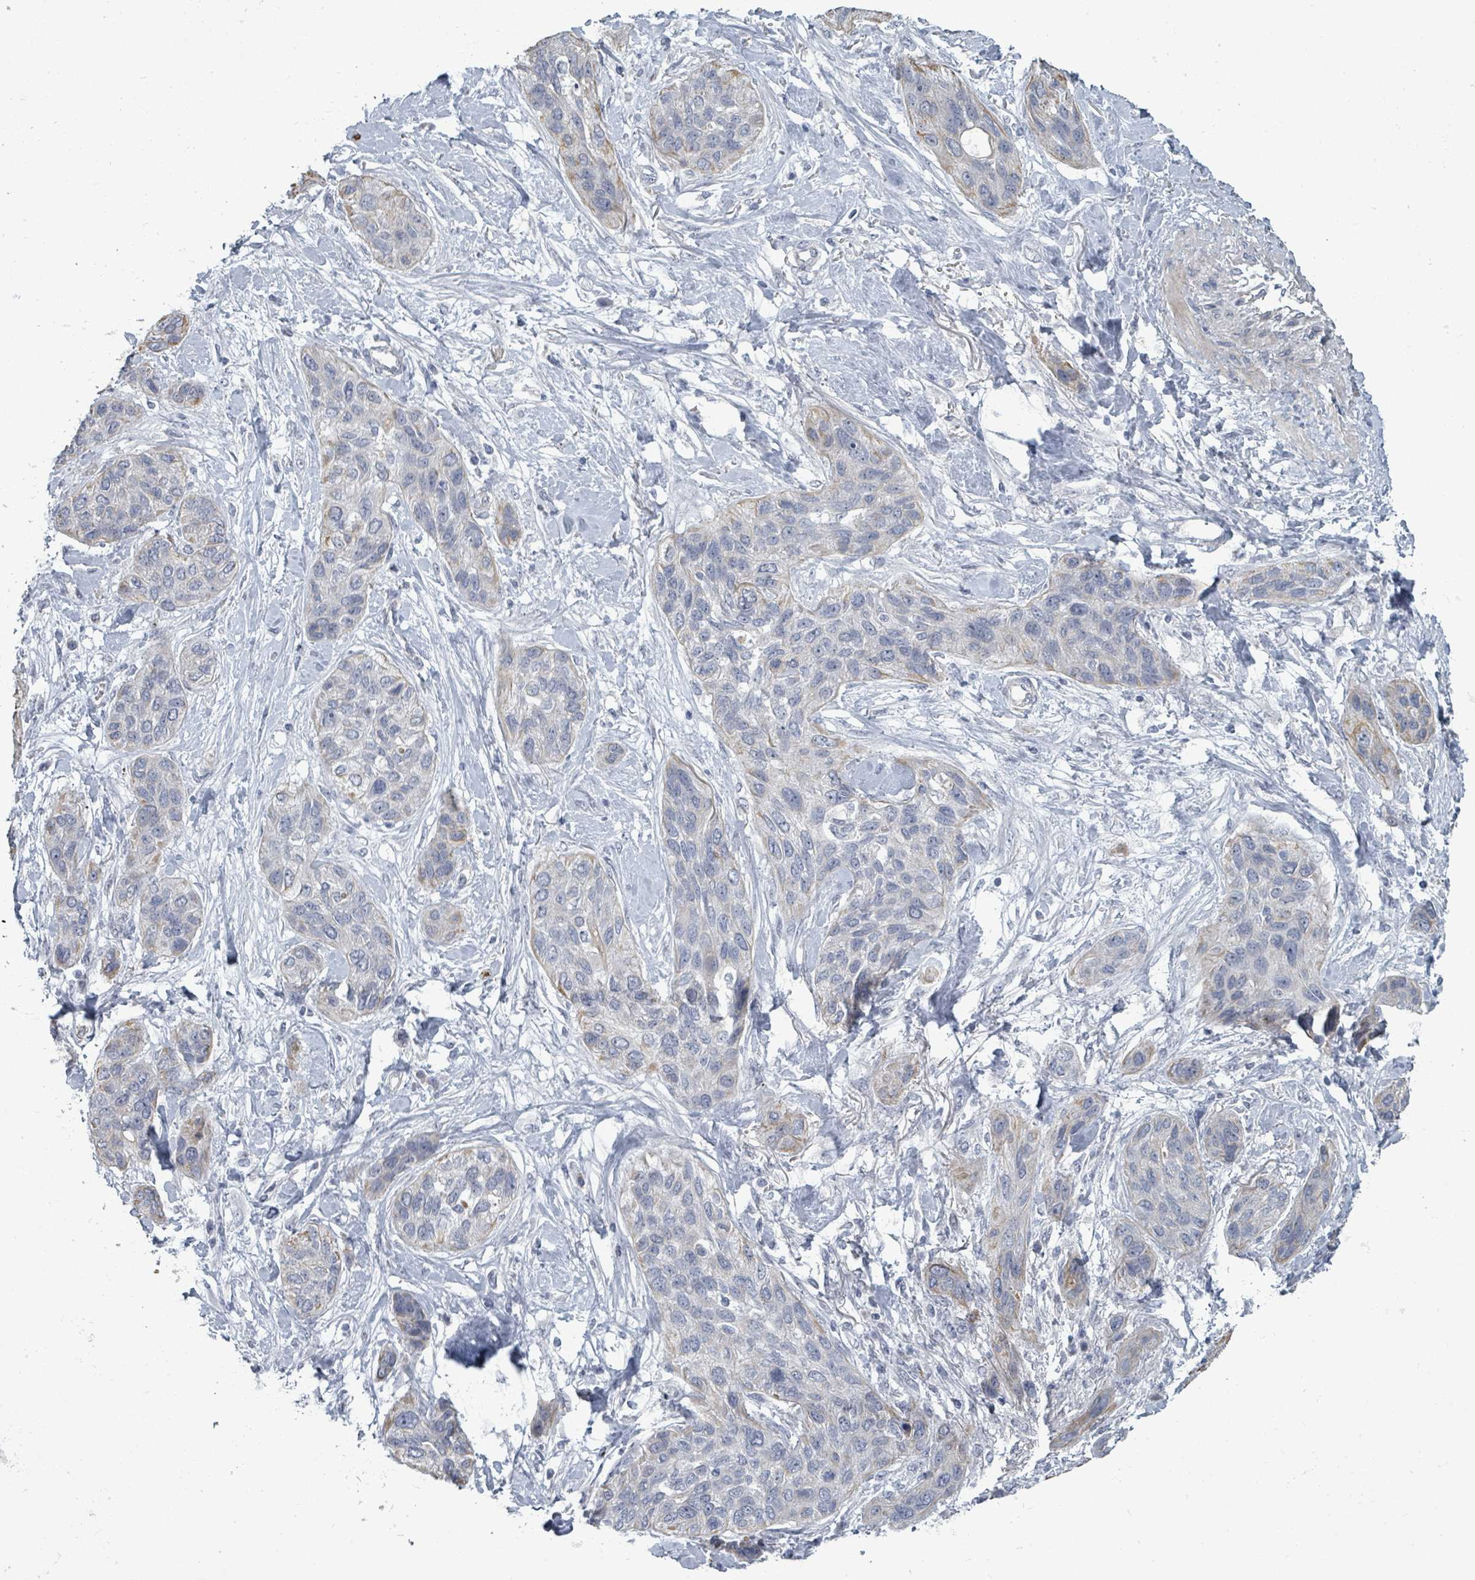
{"staining": {"intensity": "weak", "quantity": "<25%", "location": "cytoplasmic/membranous"}, "tissue": "lung cancer", "cell_type": "Tumor cells", "image_type": "cancer", "snomed": [{"axis": "morphology", "description": "Squamous cell carcinoma, NOS"}, {"axis": "topography", "description": "Lung"}], "caption": "An IHC photomicrograph of lung squamous cell carcinoma is shown. There is no staining in tumor cells of lung squamous cell carcinoma.", "gene": "ASB12", "patient": {"sex": "female", "age": 70}}